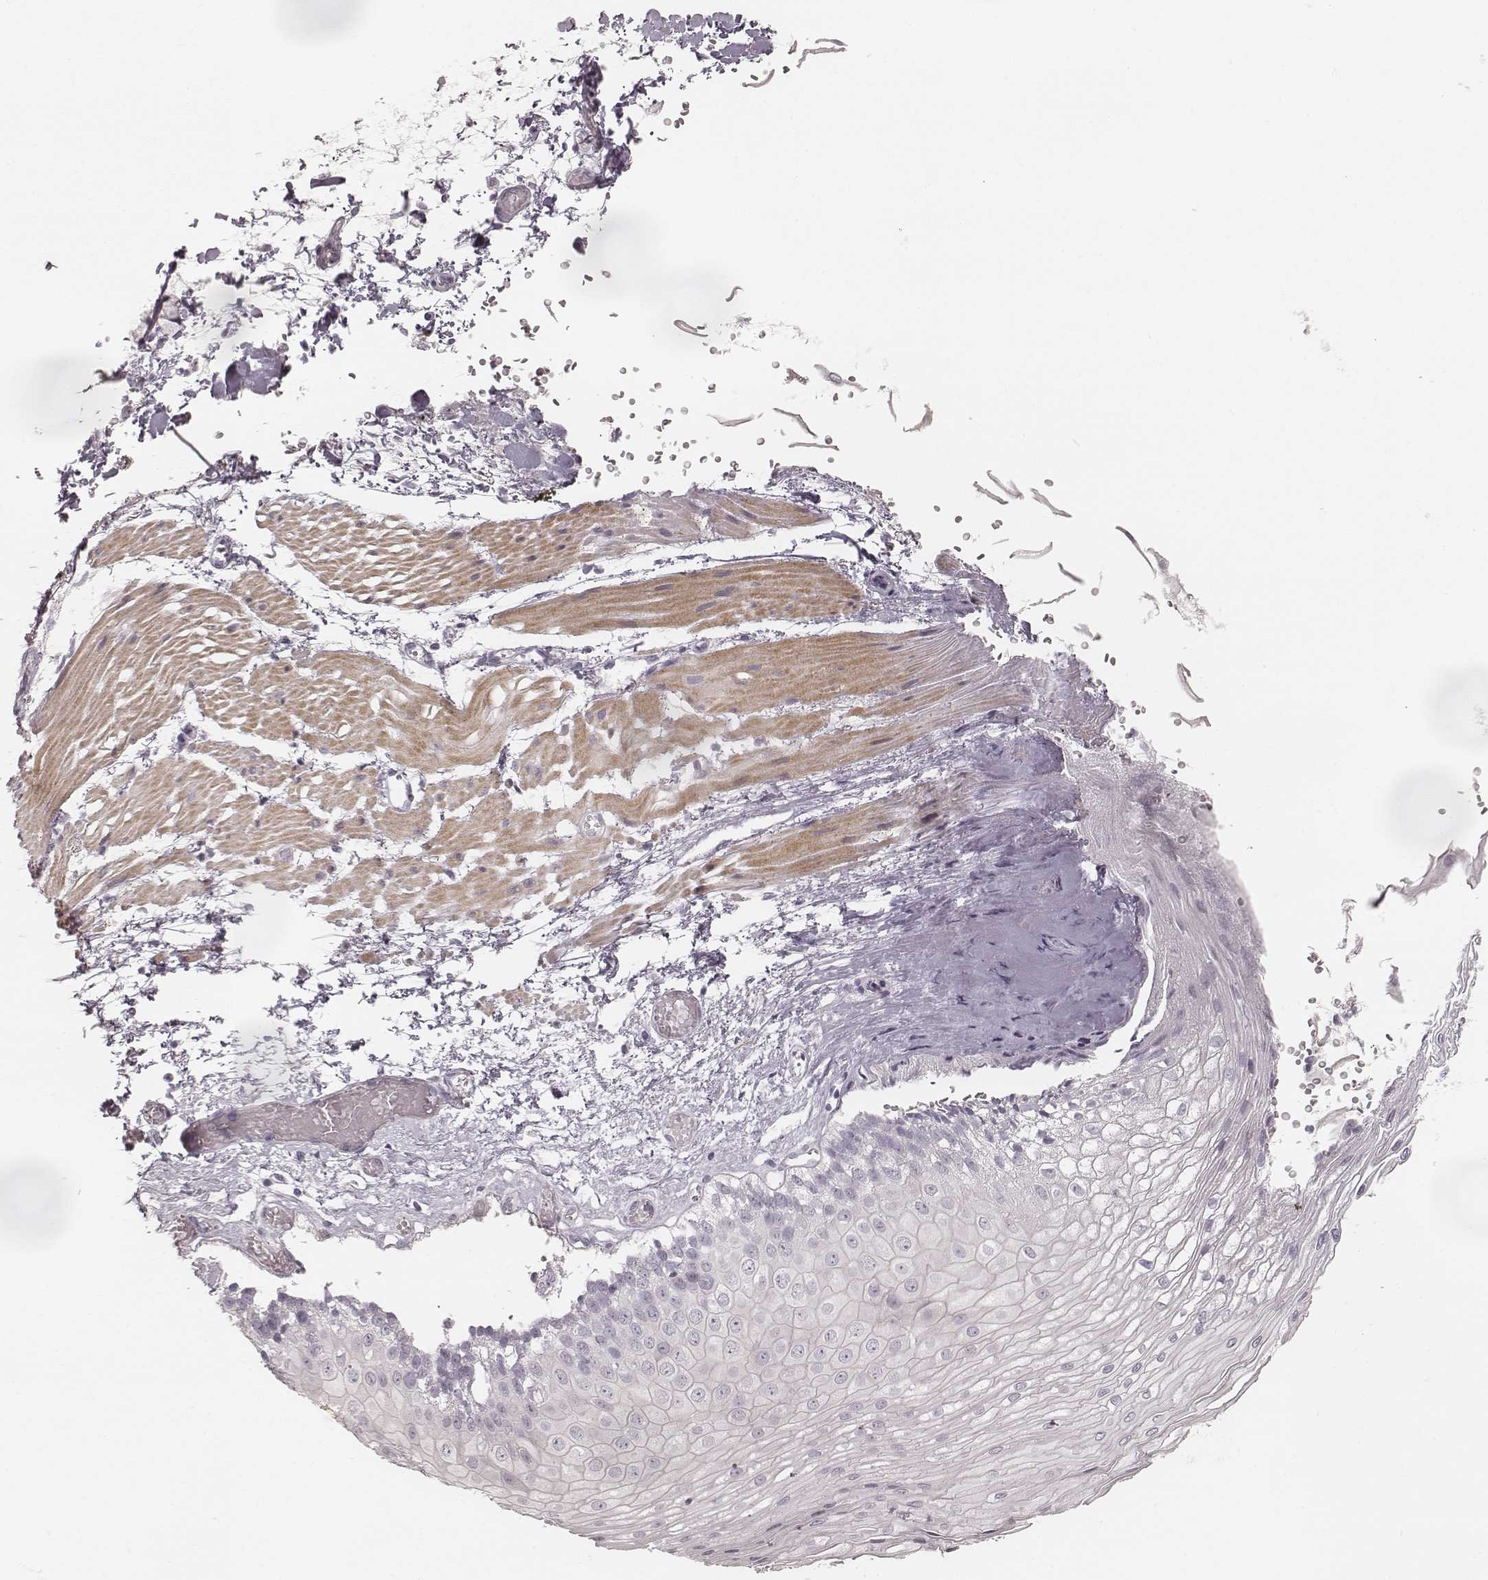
{"staining": {"intensity": "negative", "quantity": "none", "location": "none"}, "tissue": "esophagus", "cell_type": "Squamous epithelial cells", "image_type": "normal", "snomed": [{"axis": "morphology", "description": "Normal tissue, NOS"}, {"axis": "topography", "description": "Esophagus"}], "caption": "Immunohistochemistry (IHC) micrograph of benign esophagus: human esophagus stained with DAB (3,3'-diaminobenzidine) displays no significant protein staining in squamous epithelial cells. Nuclei are stained in blue.", "gene": "SPATA24", "patient": {"sex": "female", "age": 62}}